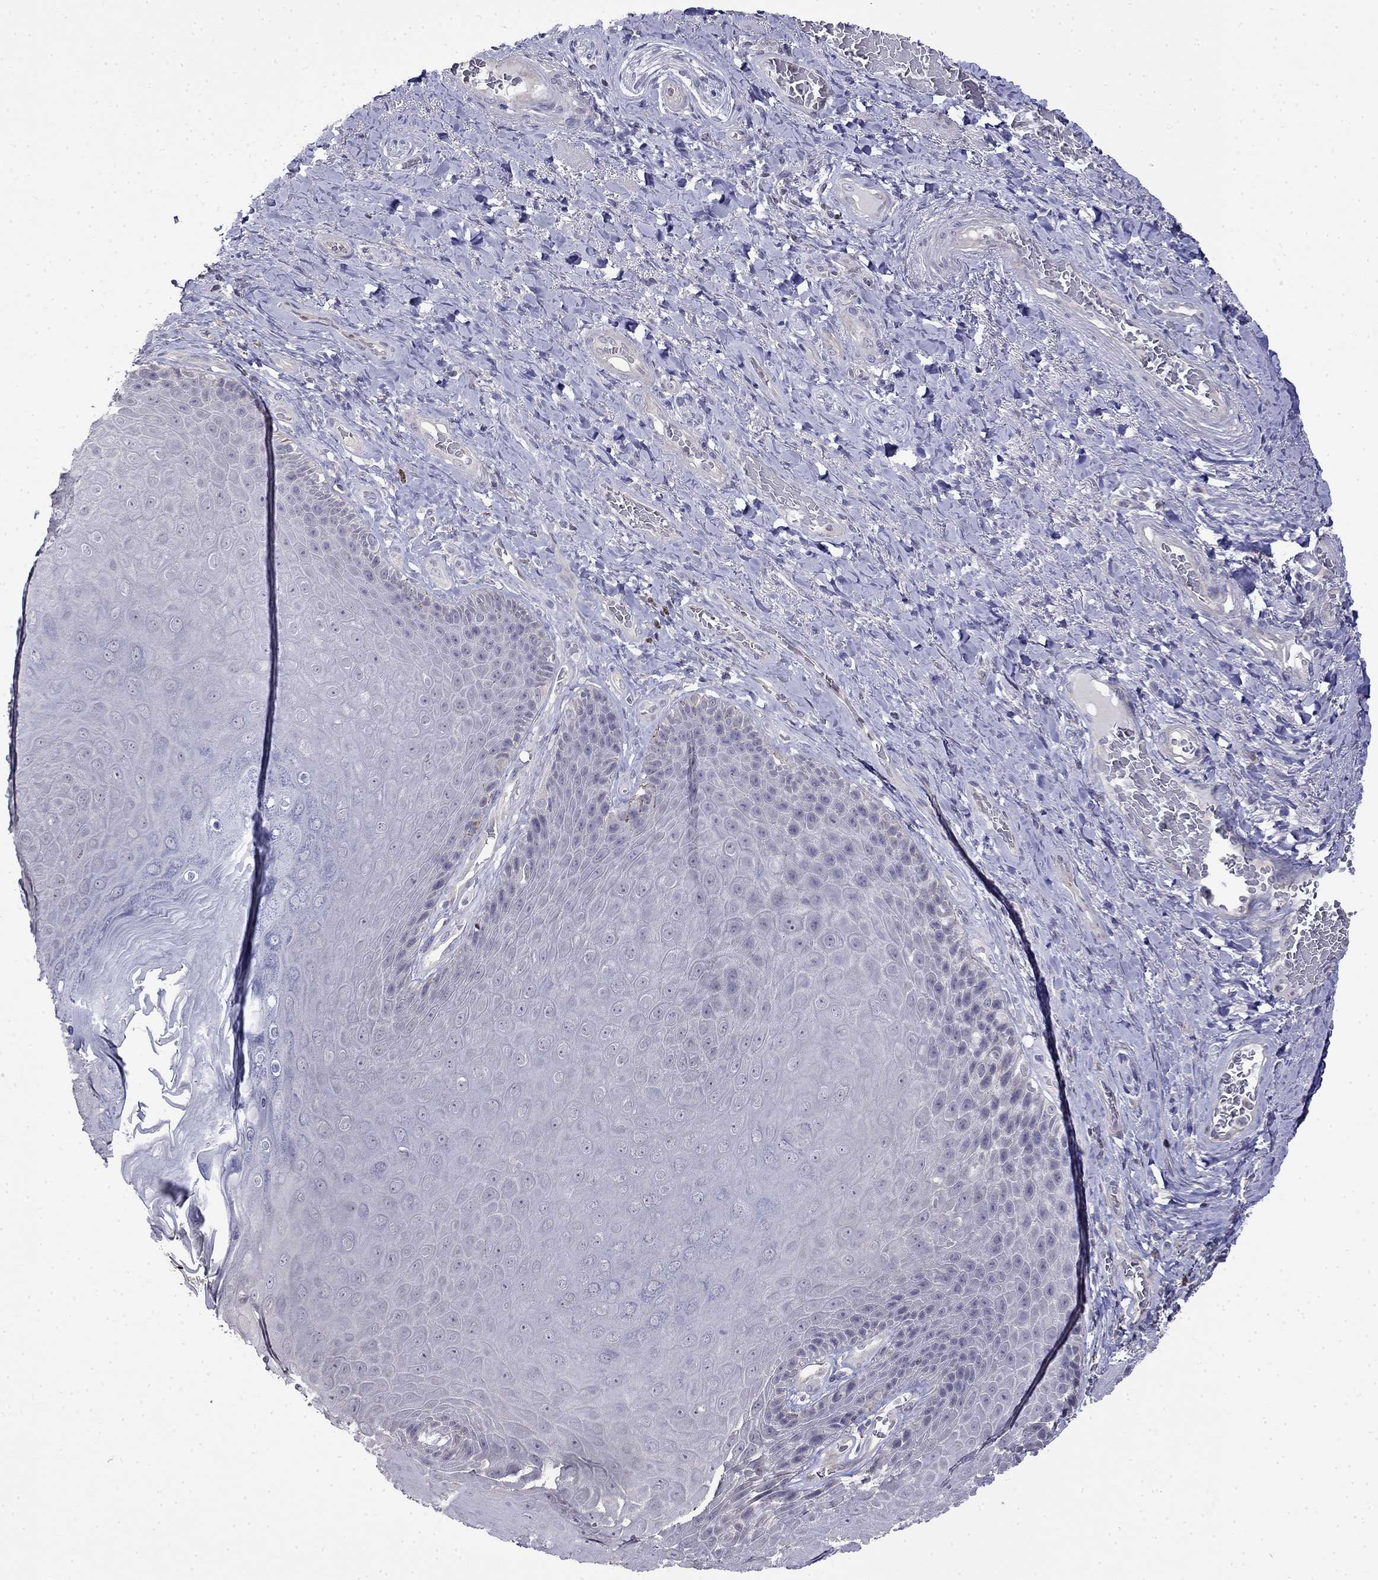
{"staining": {"intensity": "negative", "quantity": "none", "location": "none"}, "tissue": "skin", "cell_type": "Epidermal cells", "image_type": "normal", "snomed": [{"axis": "morphology", "description": "Normal tissue, NOS"}, {"axis": "topography", "description": "Skeletal muscle"}, {"axis": "topography", "description": "Anal"}, {"axis": "topography", "description": "Peripheral nerve tissue"}], "caption": "This histopathology image is of benign skin stained with immunohistochemistry (IHC) to label a protein in brown with the nuclei are counter-stained blue. There is no positivity in epidermal cells.", "gene": "GUCA1B", "patient": {"sex": "male", "age": 53}}